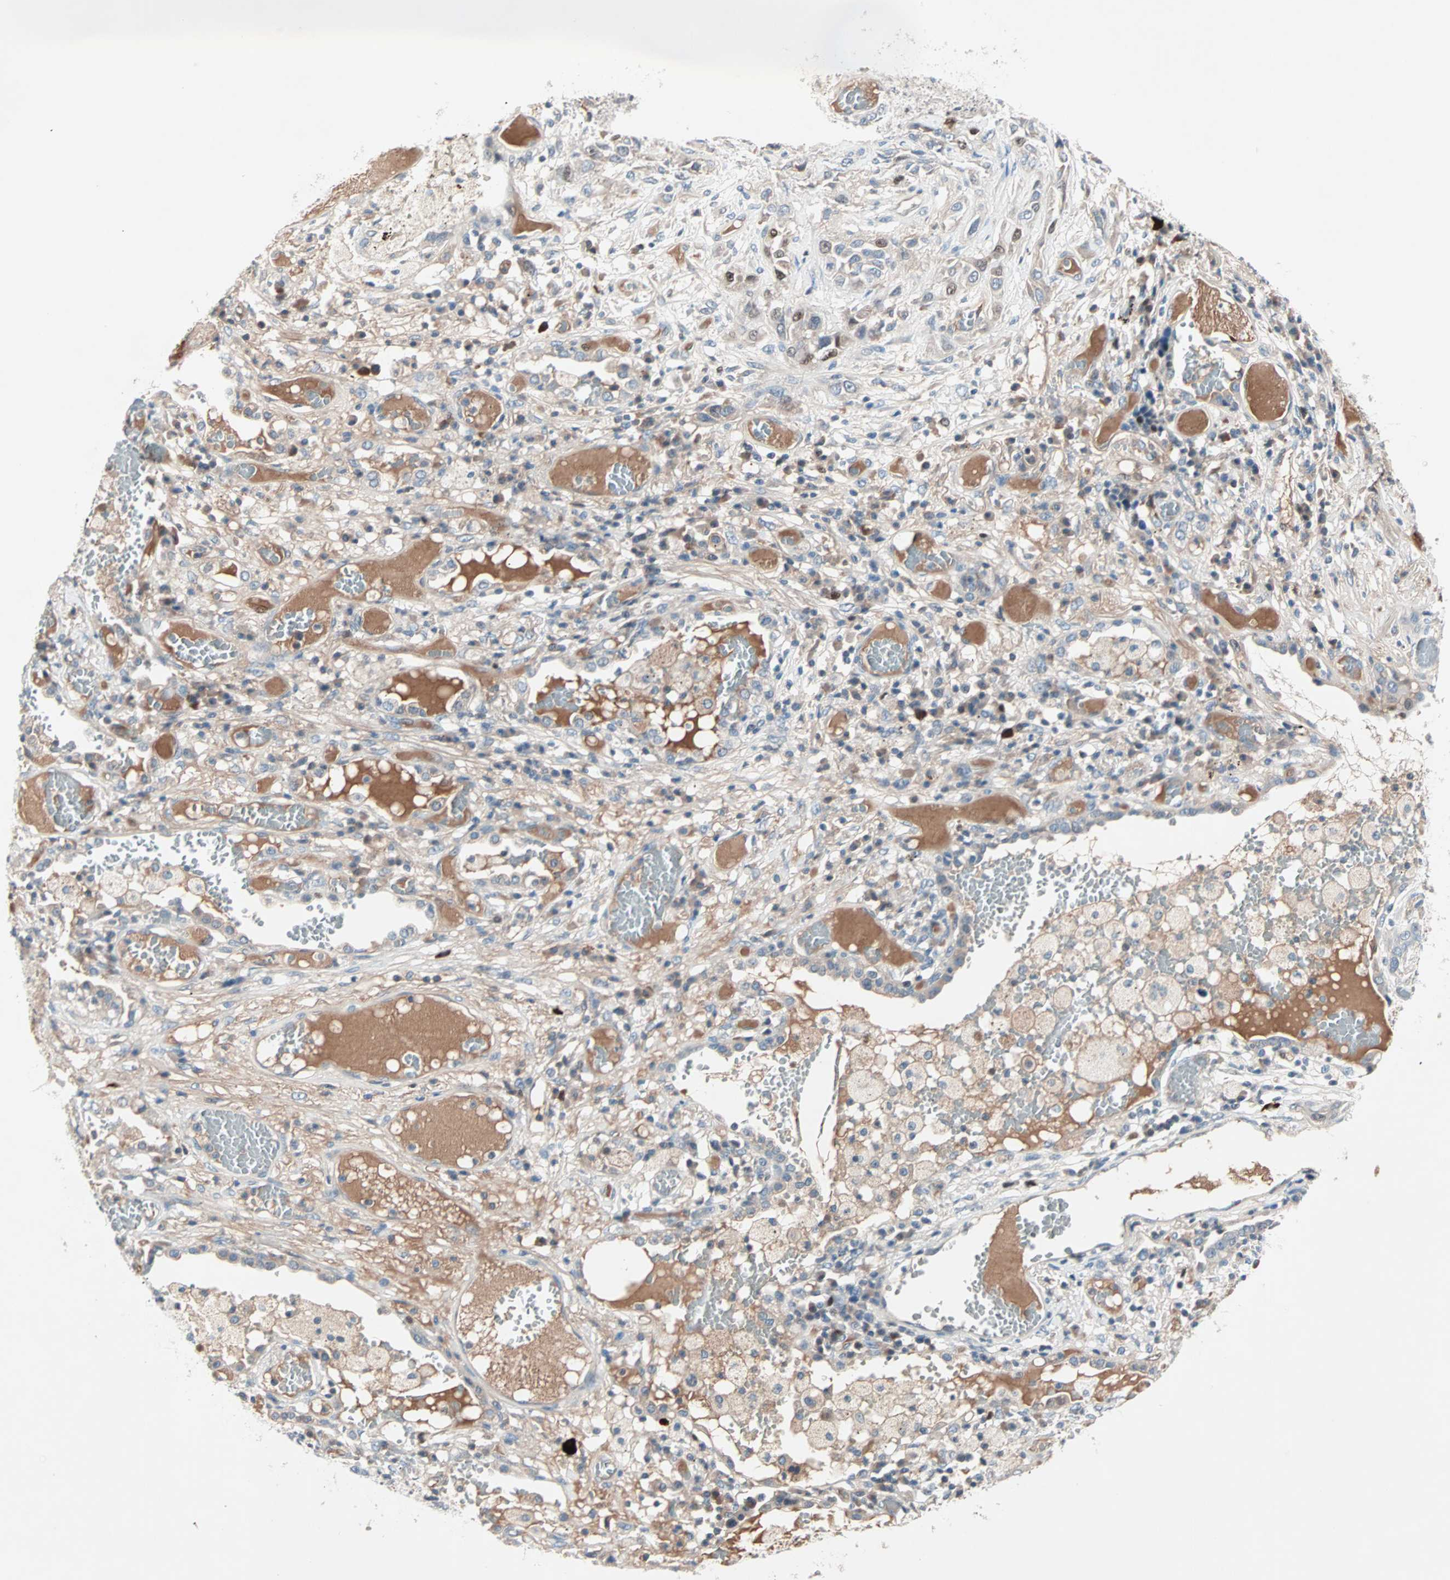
{"staining": {"intensity": "strong", "quantity": "<25%", "location": "nuclear"}, "tissue": "lung cancer", "cell_type": "Tumor cells", "image_type": "cancer", "snomed": [{"axis": "morphology", "description": "Squamous cell carcinoma, NOS"}, {"axis": "topography", "description": "Lung"}], "caption": "Immunohistochemical staining of human lung squamous cell carcinoma reveals medium levels of strong nuclear protein positivity in approximately <25% of tumor cells.", "gene": "CCNE2", "patient": {"sex": "male", "age": 71}}